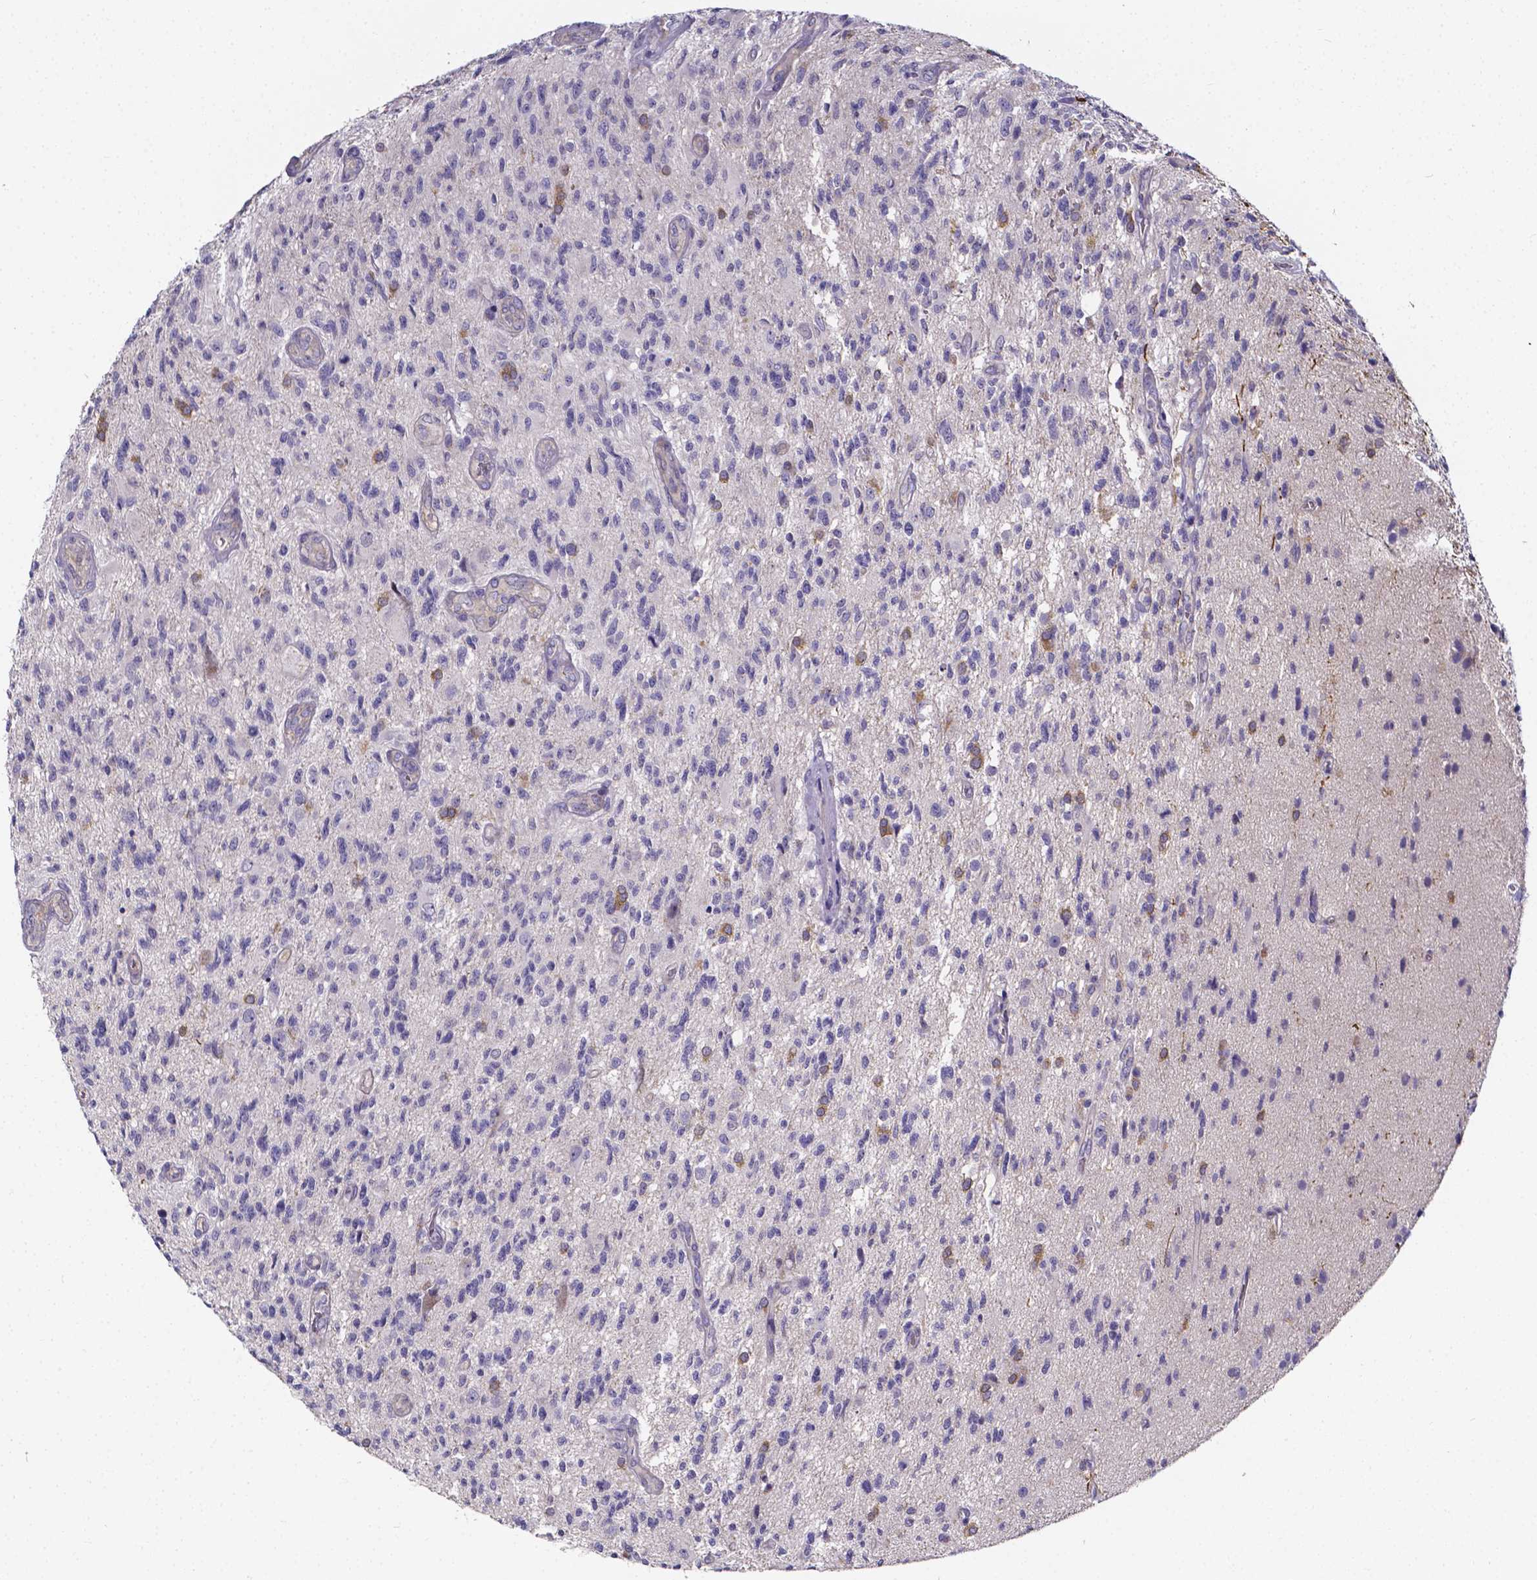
{"staining": {"intensity": "negative", "quantity": "none", "location": "none"}, "tissue": "glioma", "cell_type": "Tumor cells", "image_type": "cancer", "snomed": [{"axis": "morphology", "description": "Glioma, malignant, High grade"}, {"axis": "topography", "description": "Brain"}], "caption": "Immunohistochemistry of glioma reveals no expression in tumor cells.", "gene": "CACNG8", "patient": {"sex": "male", "age": 56}}